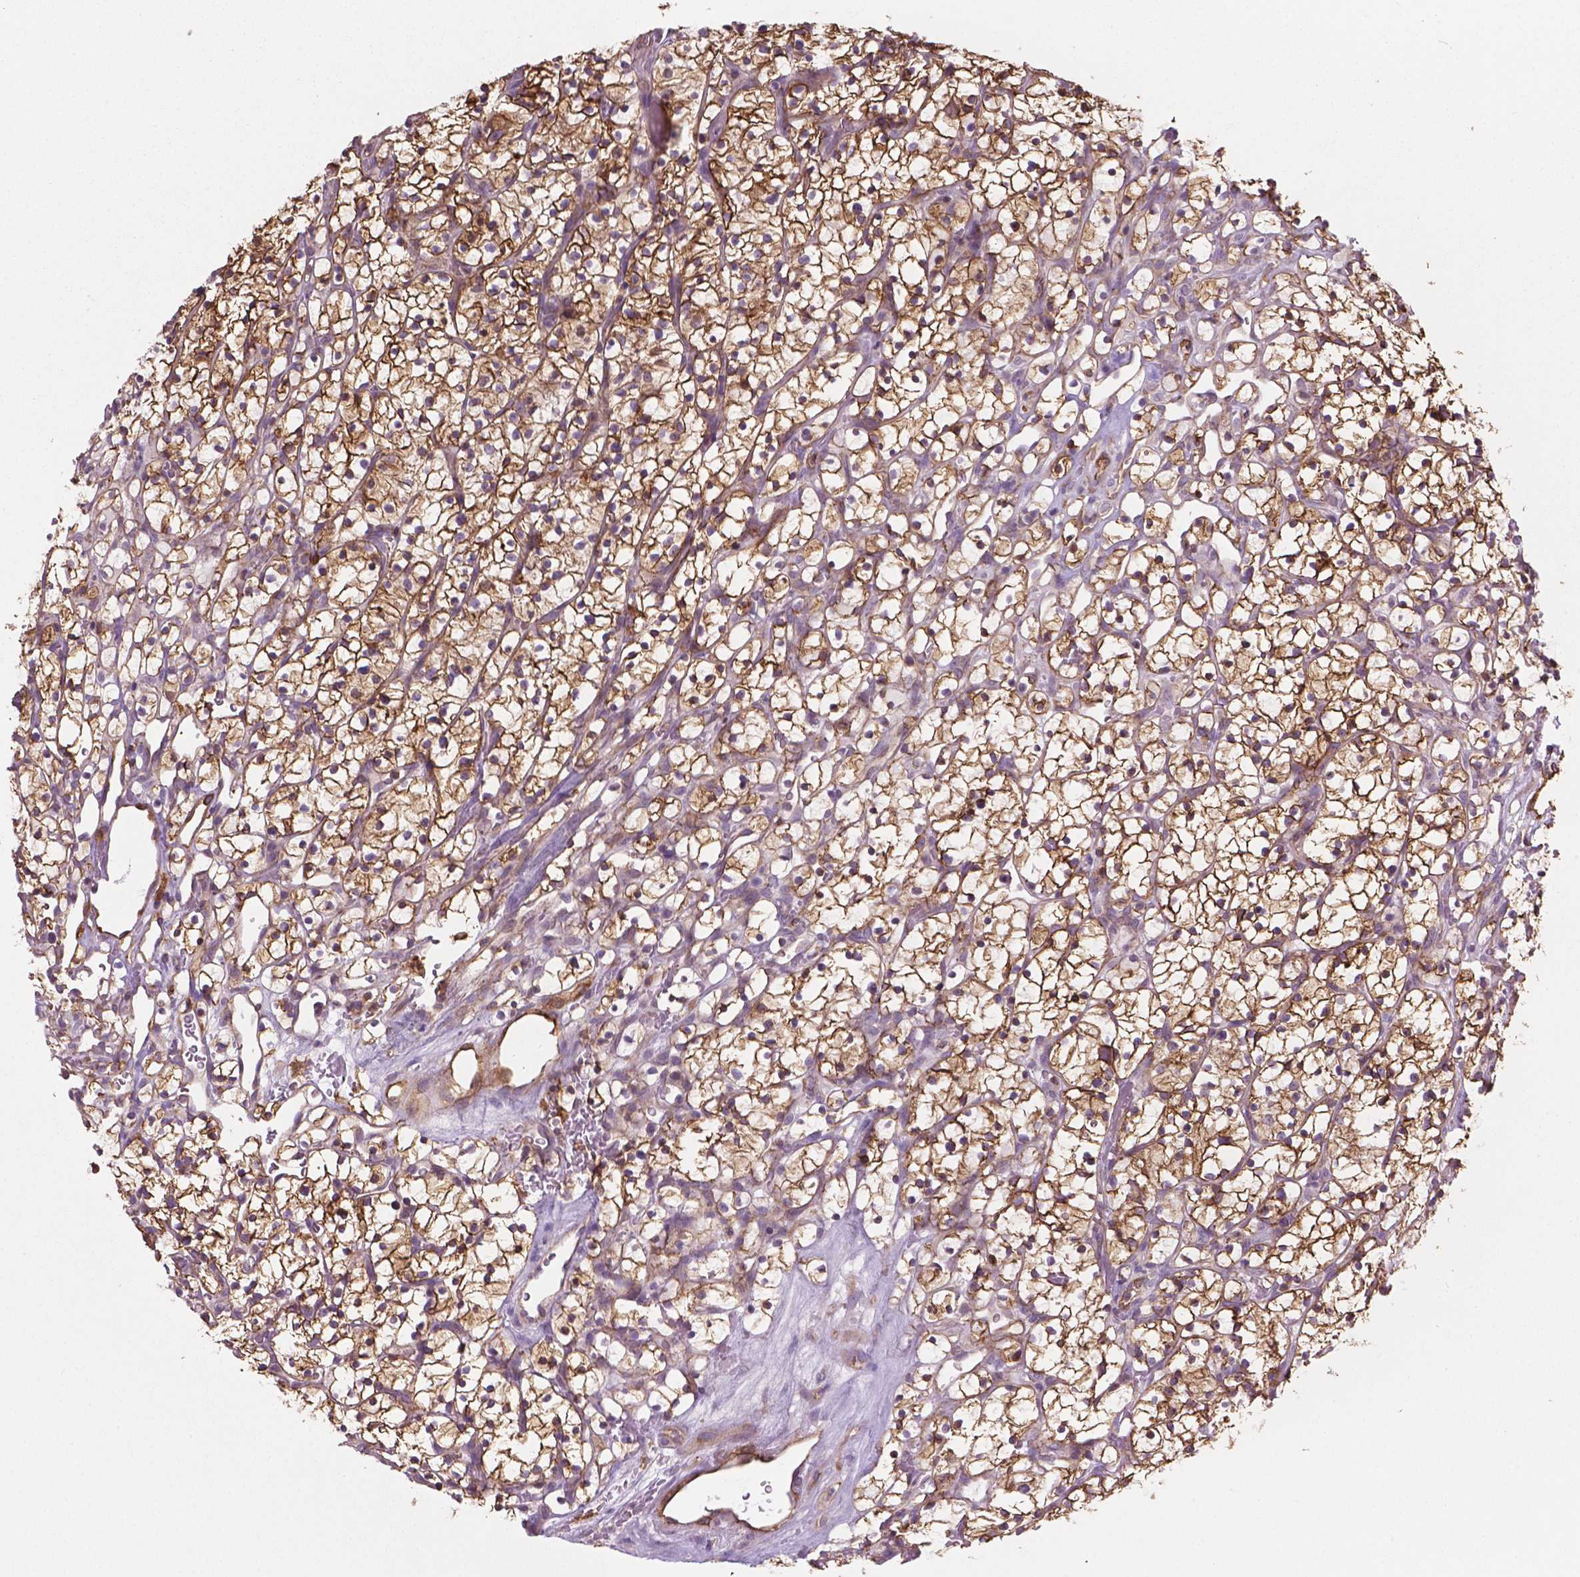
{"staining": {"intensity": "moderate", "quantity": ">75%", "location": "cytoplasmic/membranous"}, "tissue": "renal cancer", "cell_type": "Tumor cells", "image_type": "cancer", "snomed": [{"axis": "morphology", "description": "Adenocarcinoma, NOS"}, {"axis": "topography", "description": "Kidney"}], "caption": "Protein staining of adenocarcinoma (renal) tissue displays moderate cytoplasmic/membranous positivity in approximately >75% of tumor cells.", "gene": "TCAF1", "patient": {"sex": "female", "age": 64}}